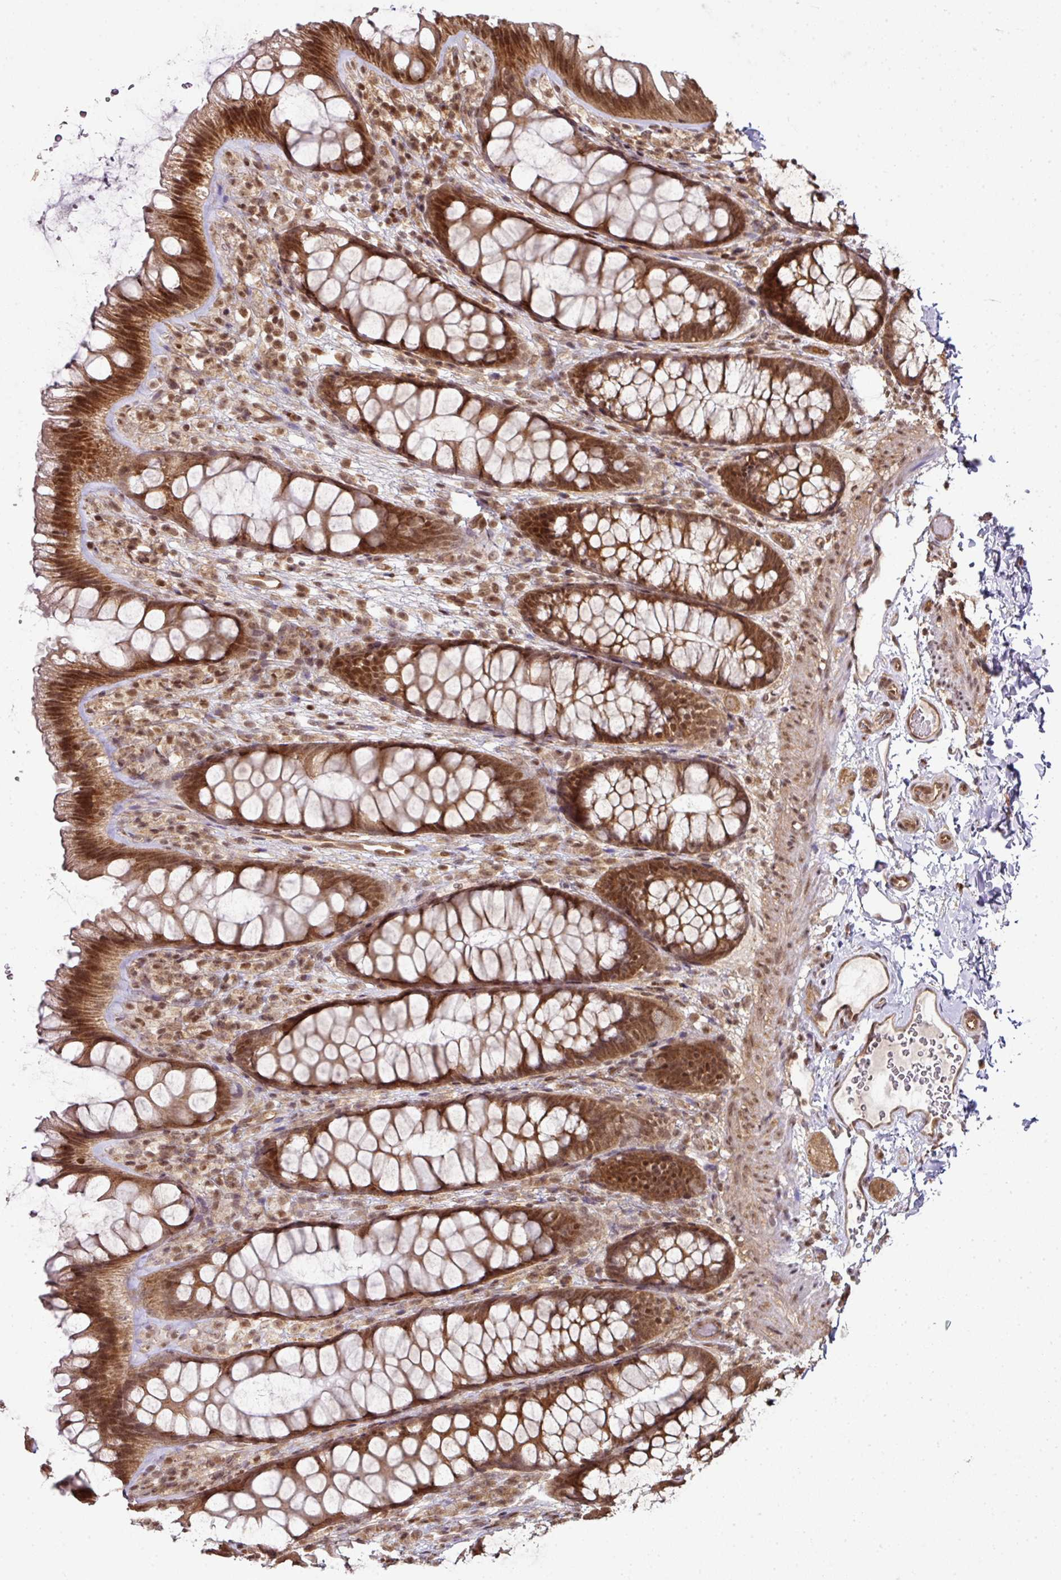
{"staining": {"intensity": "moderate", "quantity": ">75%", "location": "cytoplasmic/membranous"}, "tissue": "colon", "cell_type": "Endothelial cells", "image_type": "normal", "snomed": [{"axis": "morphology", "description": "Normal tissue, NOS"}, {"axis": "topography", "description": "Colon"}], "caption": "Protein staining demonstrates moderate cytoplasmic/membranous positivity in about >75% of endothelial cells in unremarkable colon.", "gene": "ANKRD18A", "patient": {"sex": "male", "age": 46}}